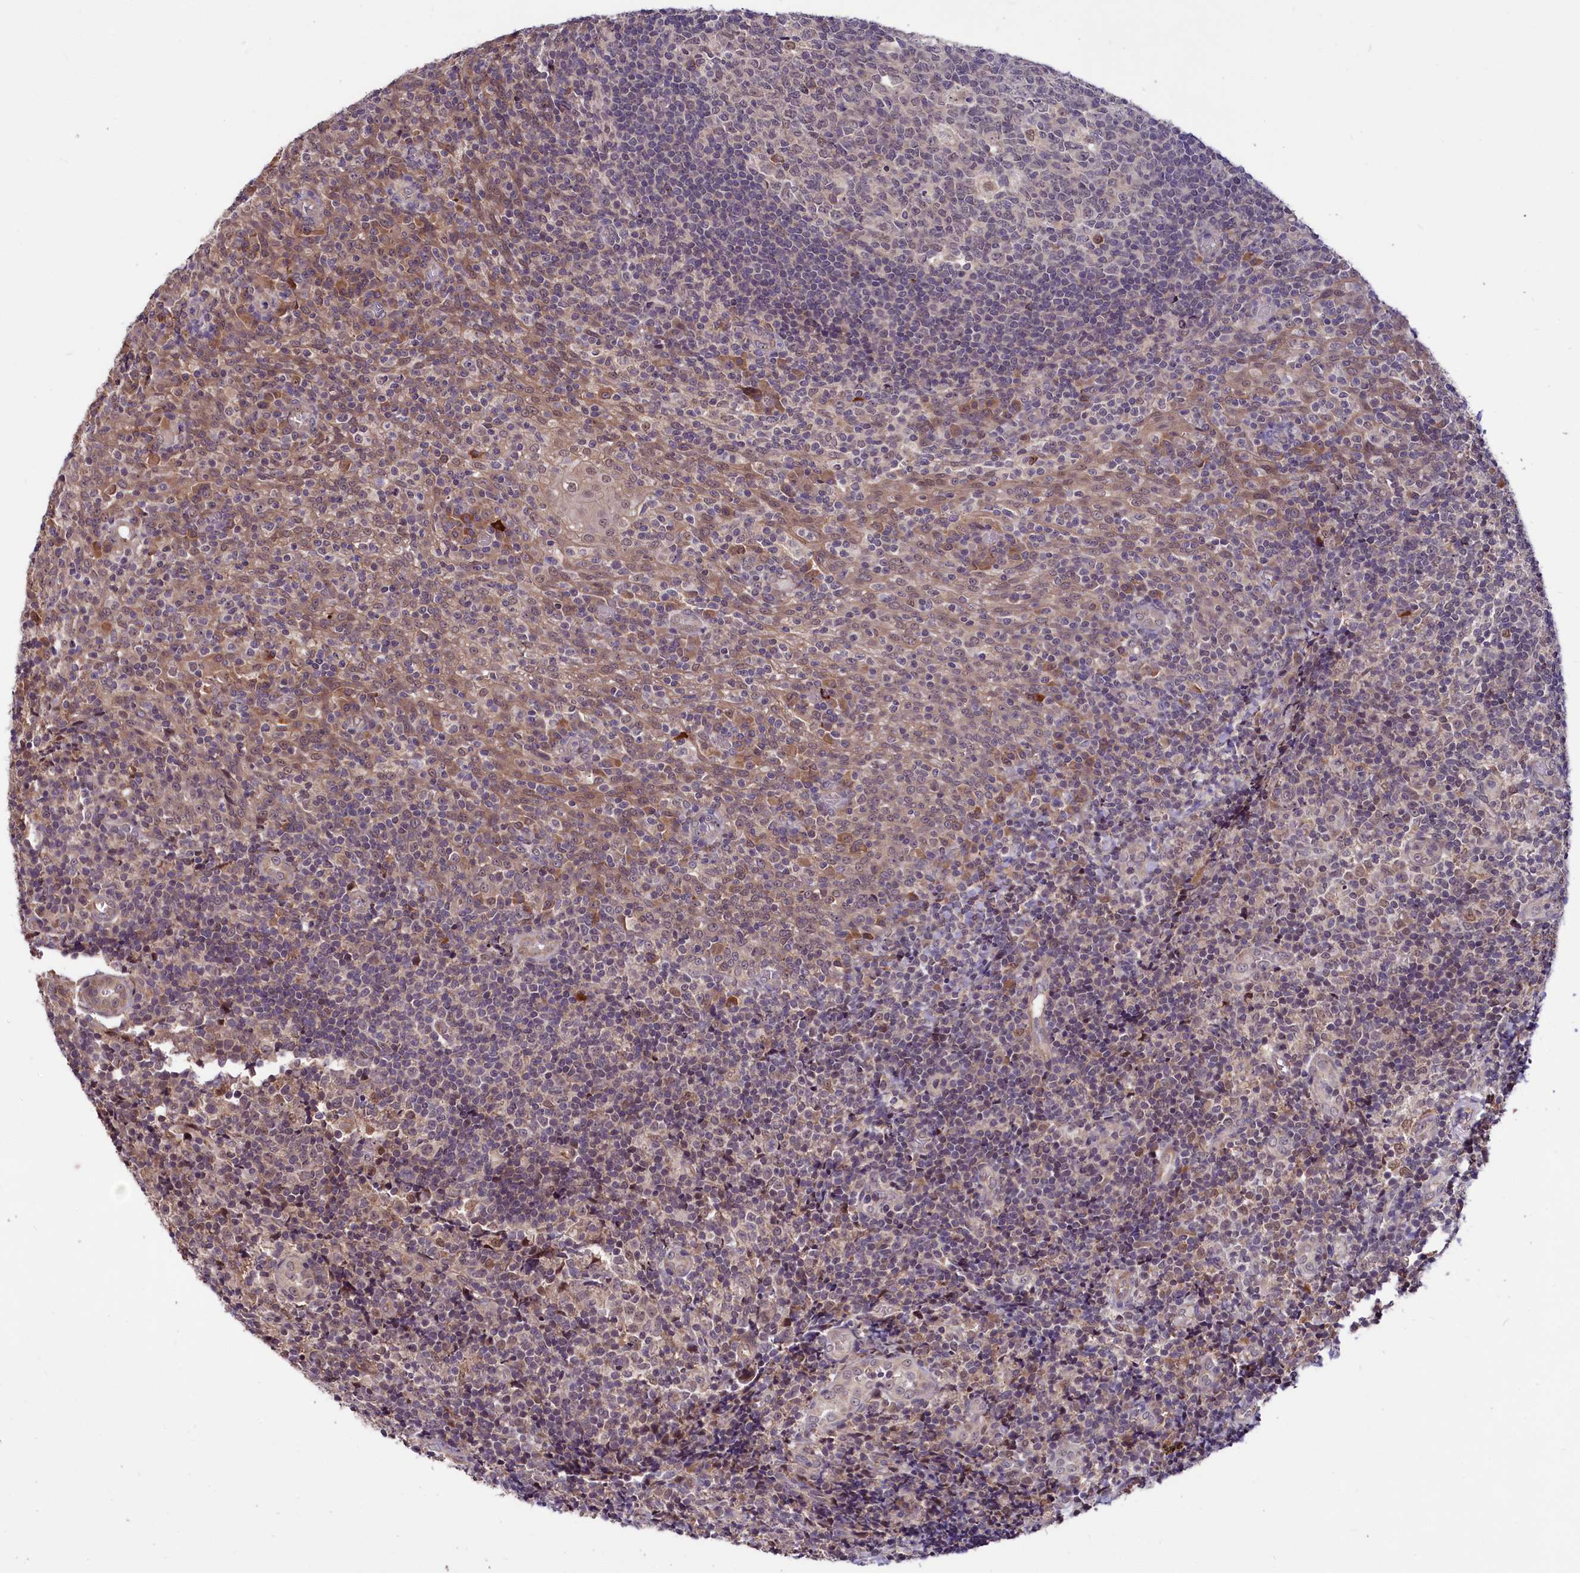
{"staining": {"intensity": "weak", "quantity": "<25%", "location": "nuclear"}, "tissue": "tonsil", "cell_type": "Germinal center cells", "image_type": "normal", "snomed": [{"axis": "morphology", "description": "Normal tissue, NOS"}, {"axis": "topography", "description": "Tonsil"}], "caption": "IHC histopathology image of unremarkable tonsil: human tonsil stained with DAB displays no significant protein positivity in germinal center cells.", "gene": "UBE3A", "patient": {"sex": "female", "age": 19}}